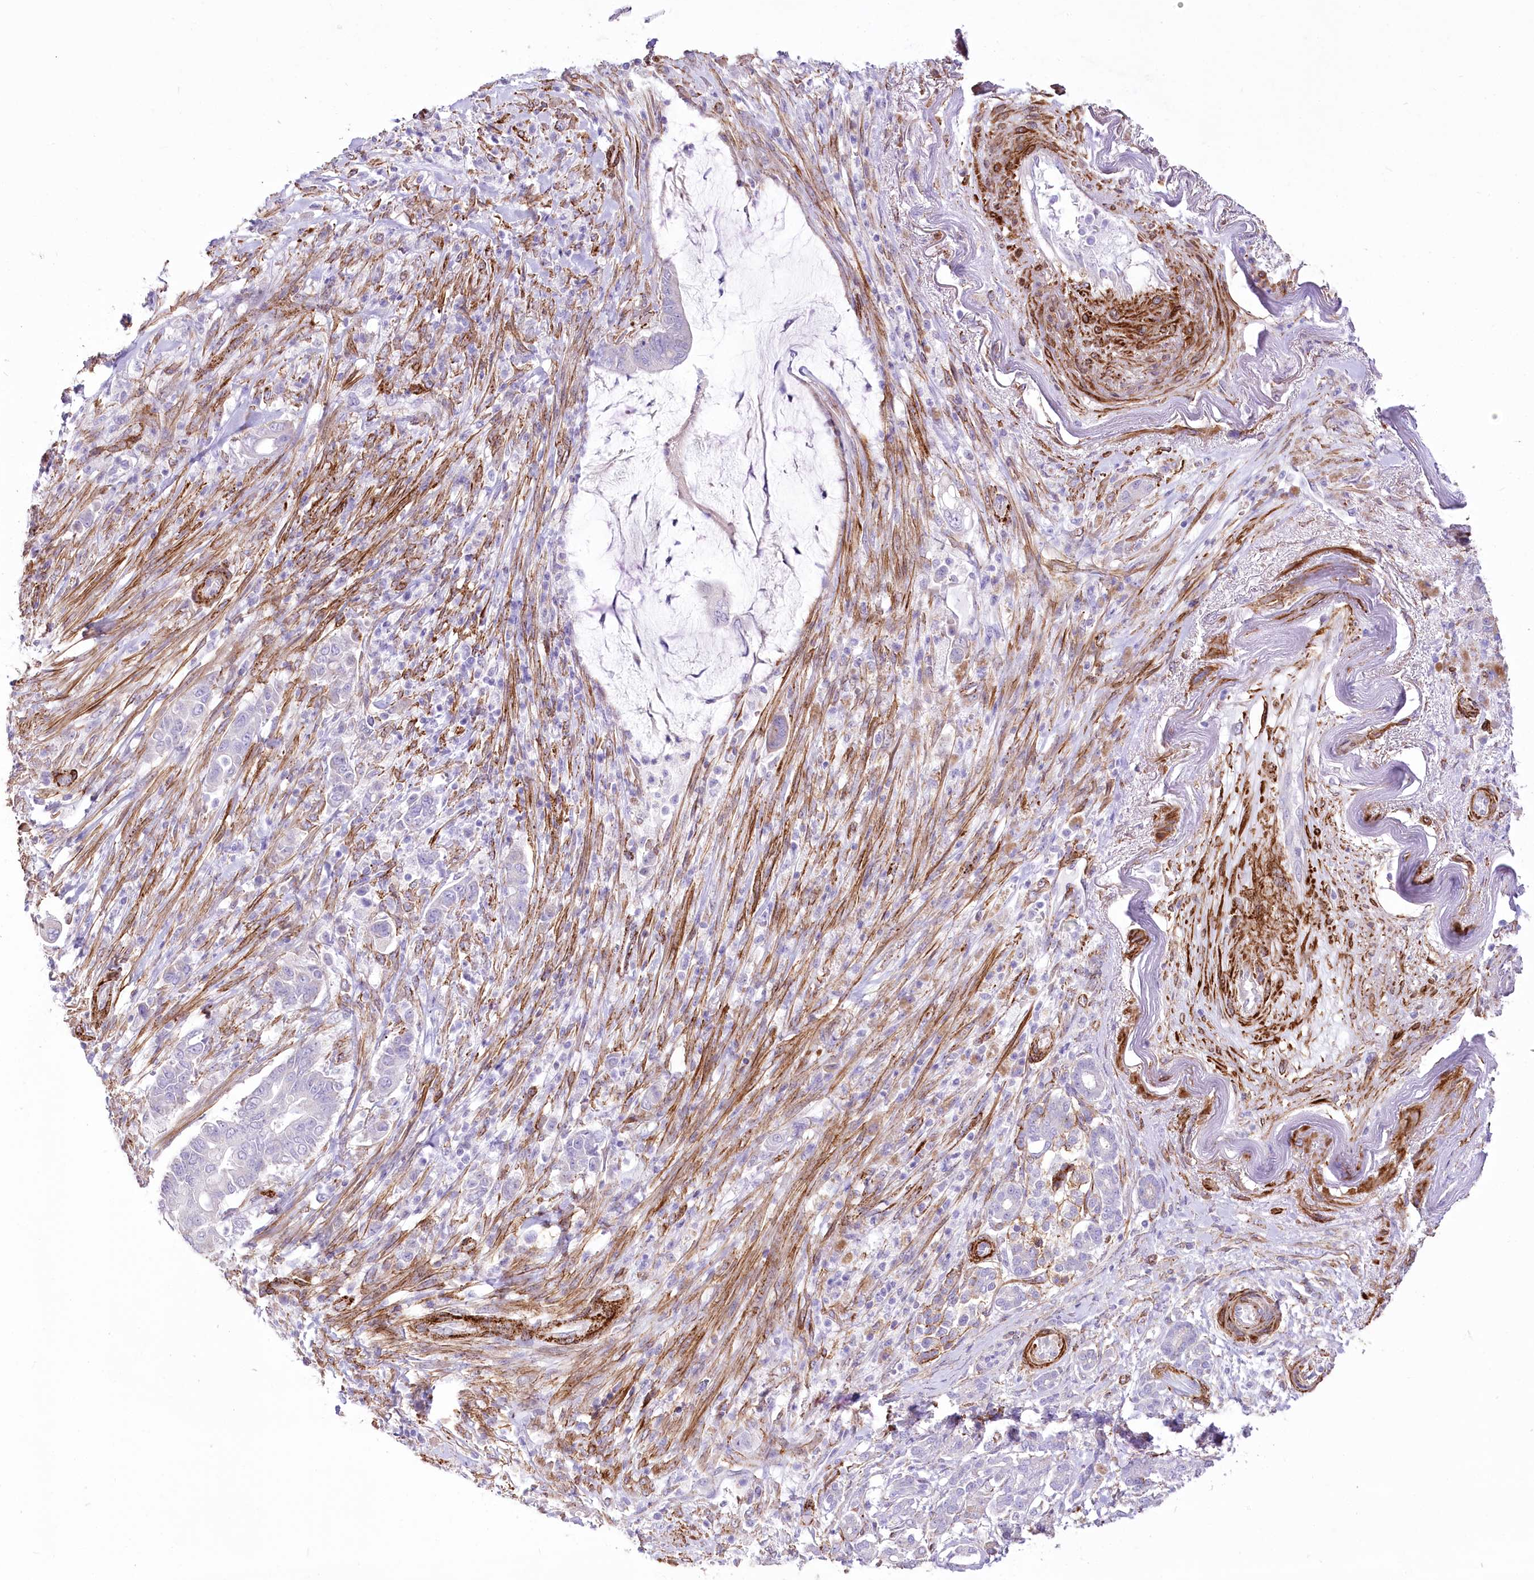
{"staining": {"intensity": "negative", "quantity": "none", "location": "none"}, "tissue": "pancreatic cancer", "cell_type": "Tumor cells", "image_type": "cancer", "snomed": [{"axis": "morphology", "description": "Adenocarcinoma, NOS"}, {"axis": "topography", "description": "Pancreas"}], "caption": "IHC of human pancreatic adenocarcinoma demonstrates no staining in tumor cells. (DAB (3,3'-diaminobenzidine) immunohistochemistry visualized using brightfield microscopy, high magnification).", "gene": "SYNPO2", "patient": {"sex": "male", "age": 68}}